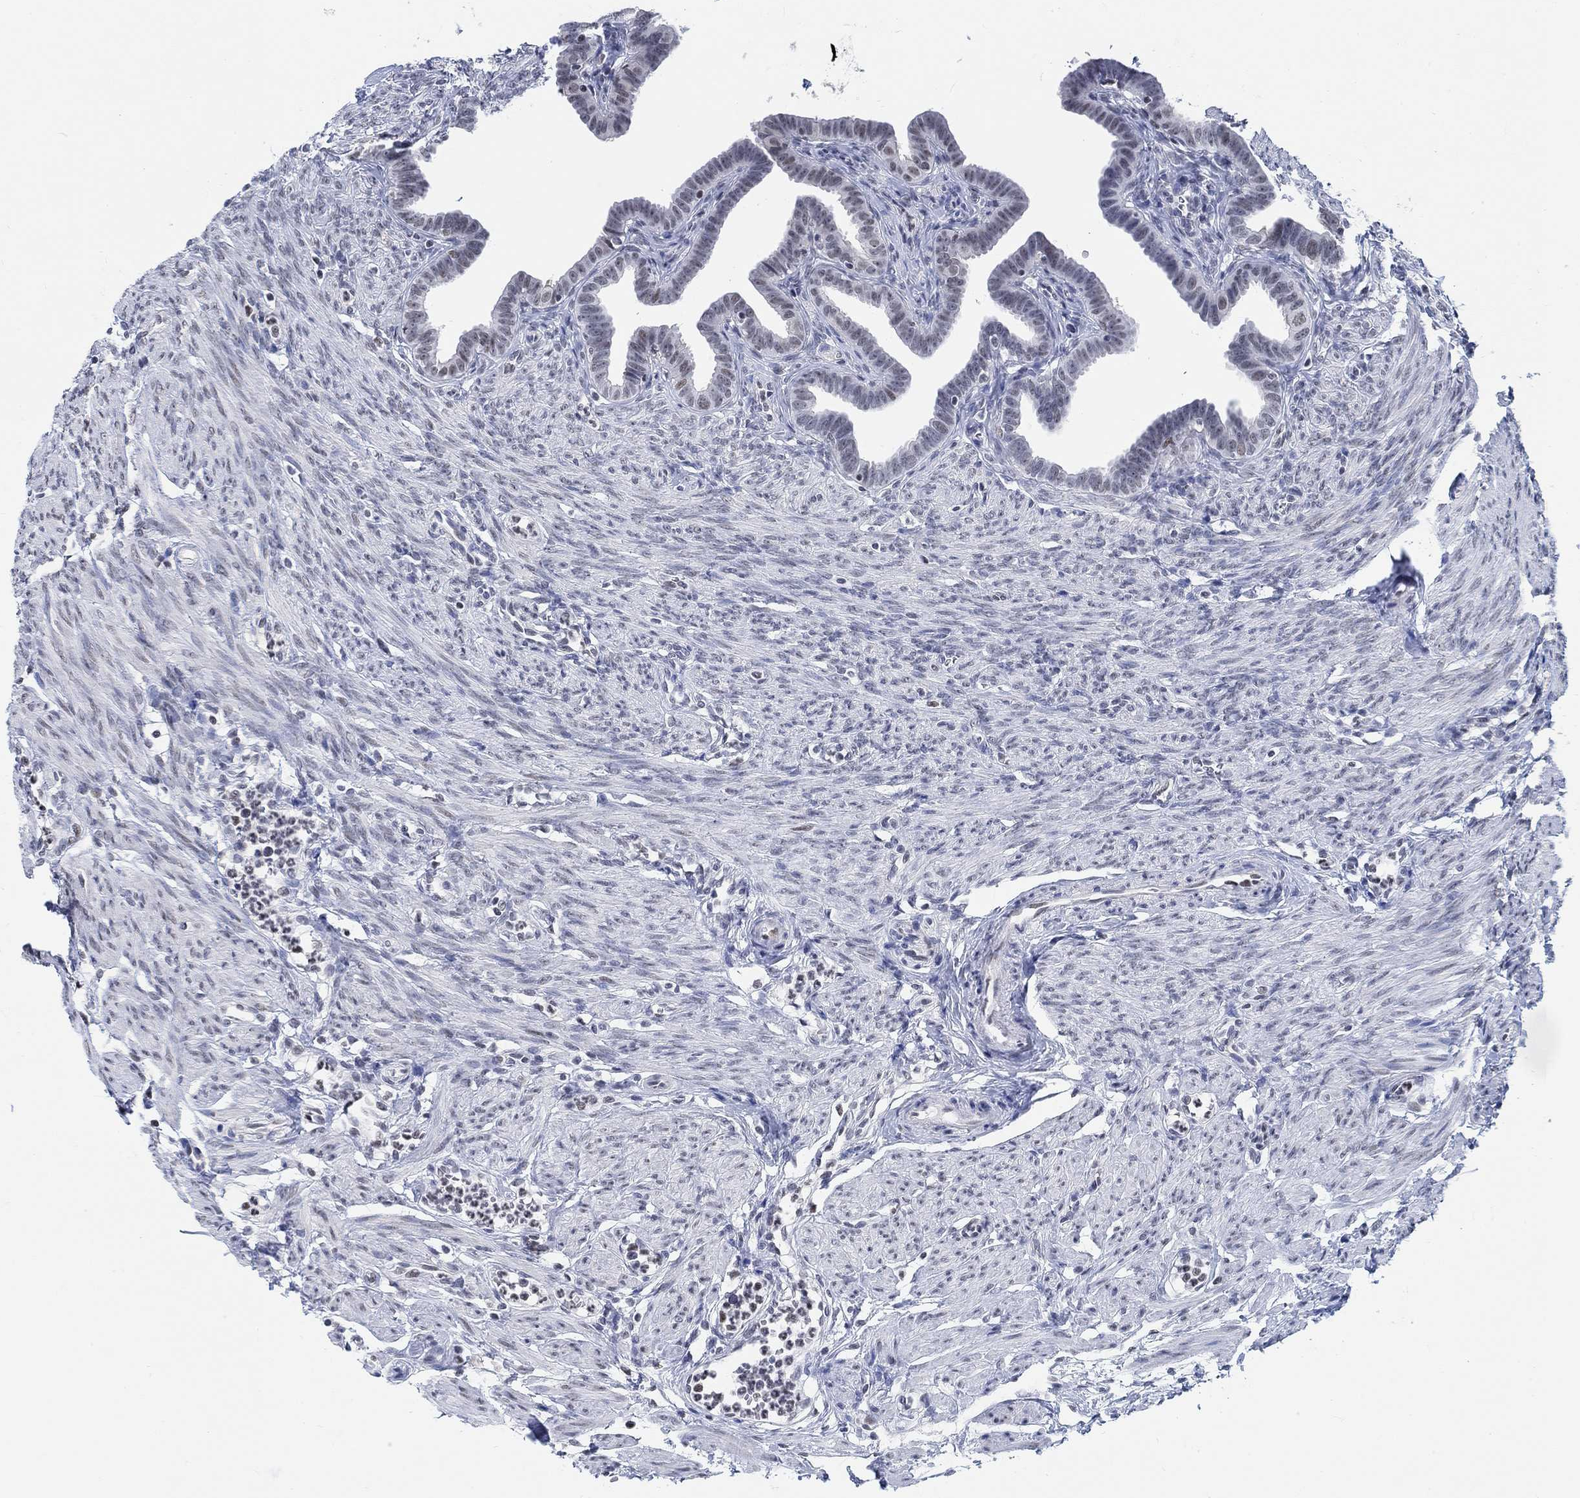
{"staining": {"intensity": "weak", "quantity": "<25%", "location": "cytoplasmic/membranous"}, "tissue": "fallopian tube", "cell_type": "Glandular cells", "image_type": "normal", "snomed": [{"axis": "morphology", "description": "Normal tissue, NOS"}, {"axis": "topography", "description": "Fallopian tube"}, {"axis": "topography", "description": "Ovary"}], "caption": "This is an IHC micrograph of normal human fallopian tube. There is no expression in glandular cells.", "gene": "KCNH8", "patient": {"sex": "female", "age": 33}}